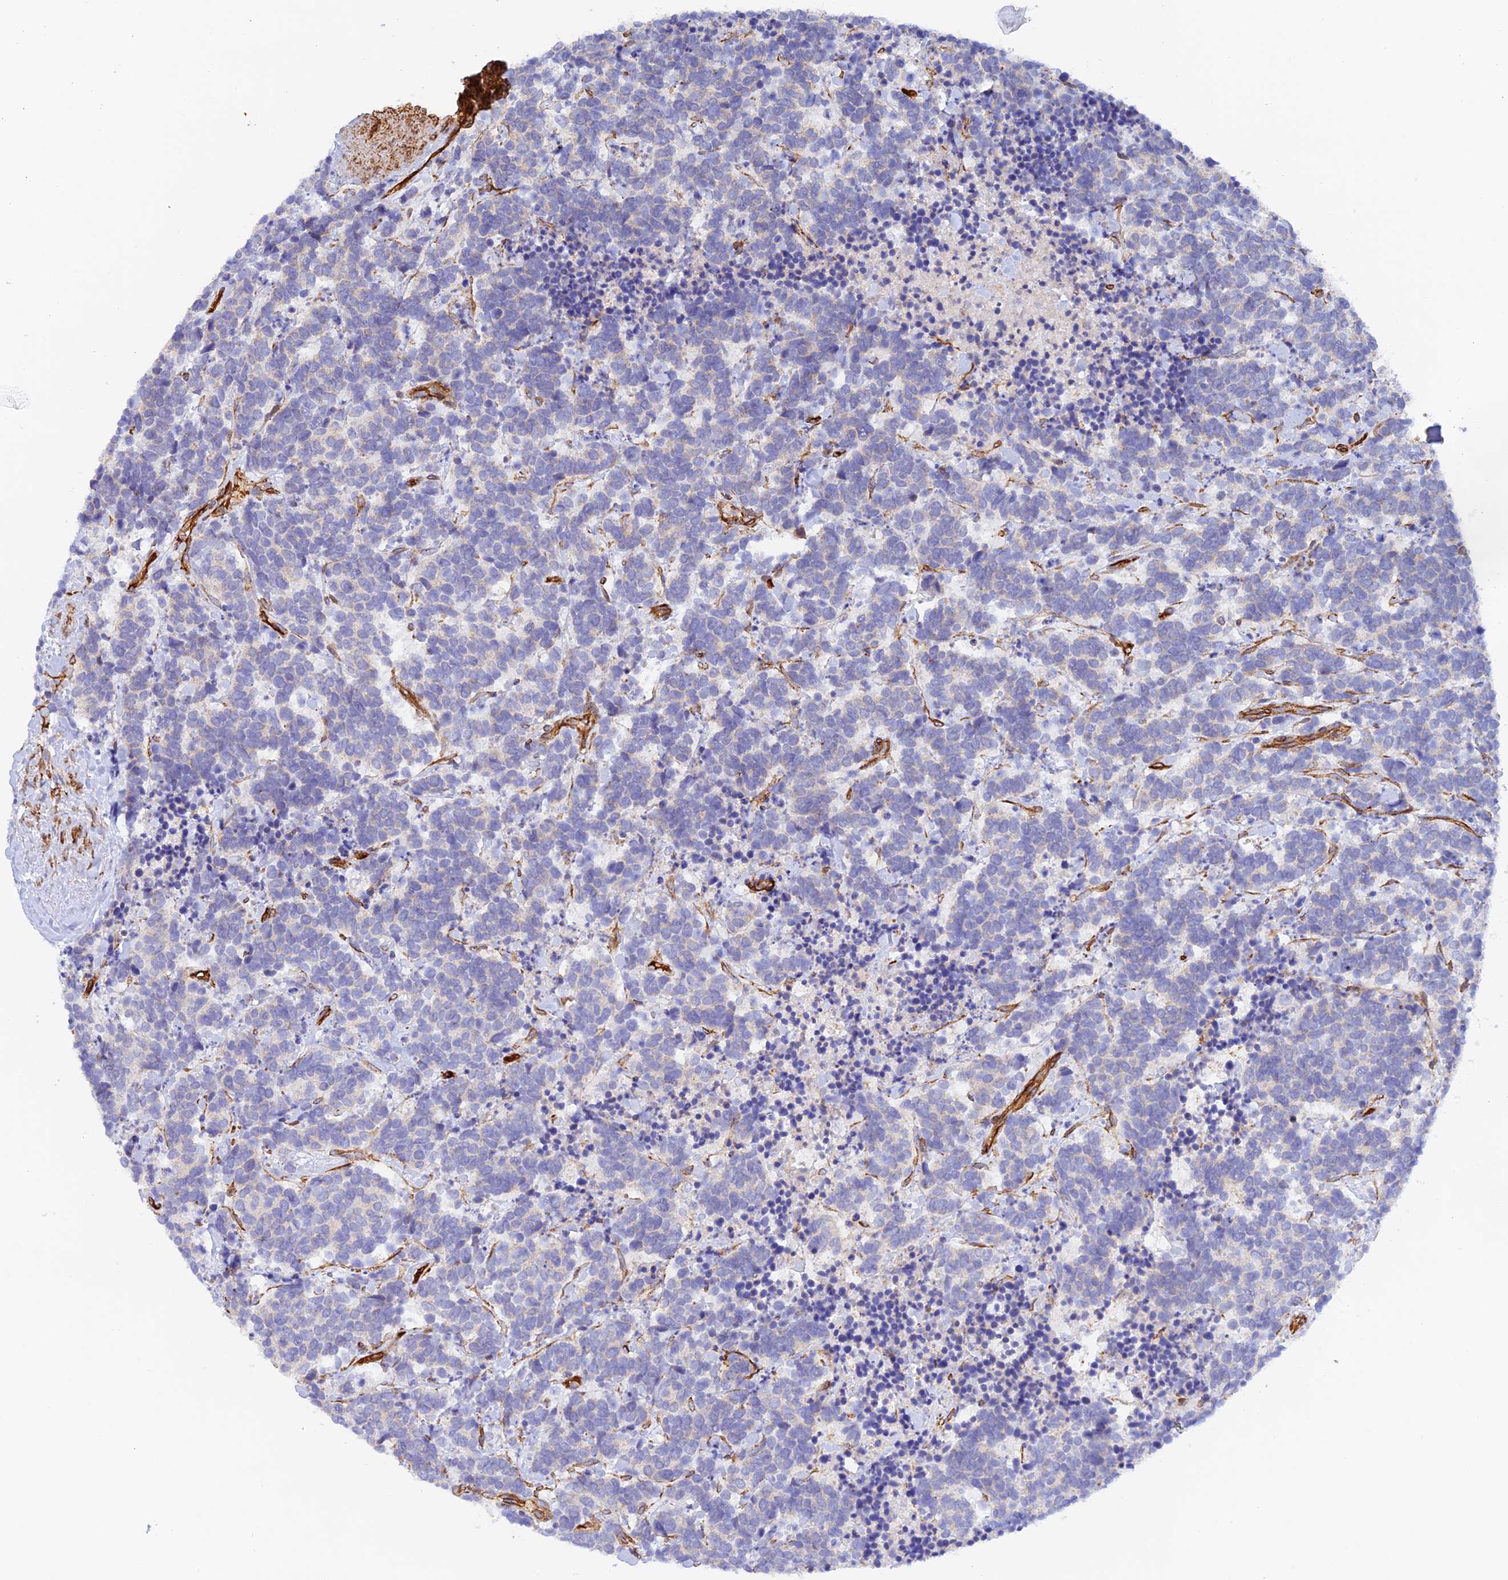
{"staining": {"intensity": "negative", "quantity": "none", "location": "none"}, "tissue": "carcinoid", "cell_type": "Tumor cells", "image_type": "cancer", "snomed": [{"axis": "morphology", "description": "Carcinoma, NOS"}, {"axis": "morphology", "description": "Carcinoid, malignant, NOS"}, {"axis": "topography", "description": "Prostate"}], "caption": "Immunohistochemical staining of human carcinoid (malignant) demonstrates no significant positivity in tumor cells.", "gene": "MYO9A", "patient": {"sex": "male", "age": 57}}